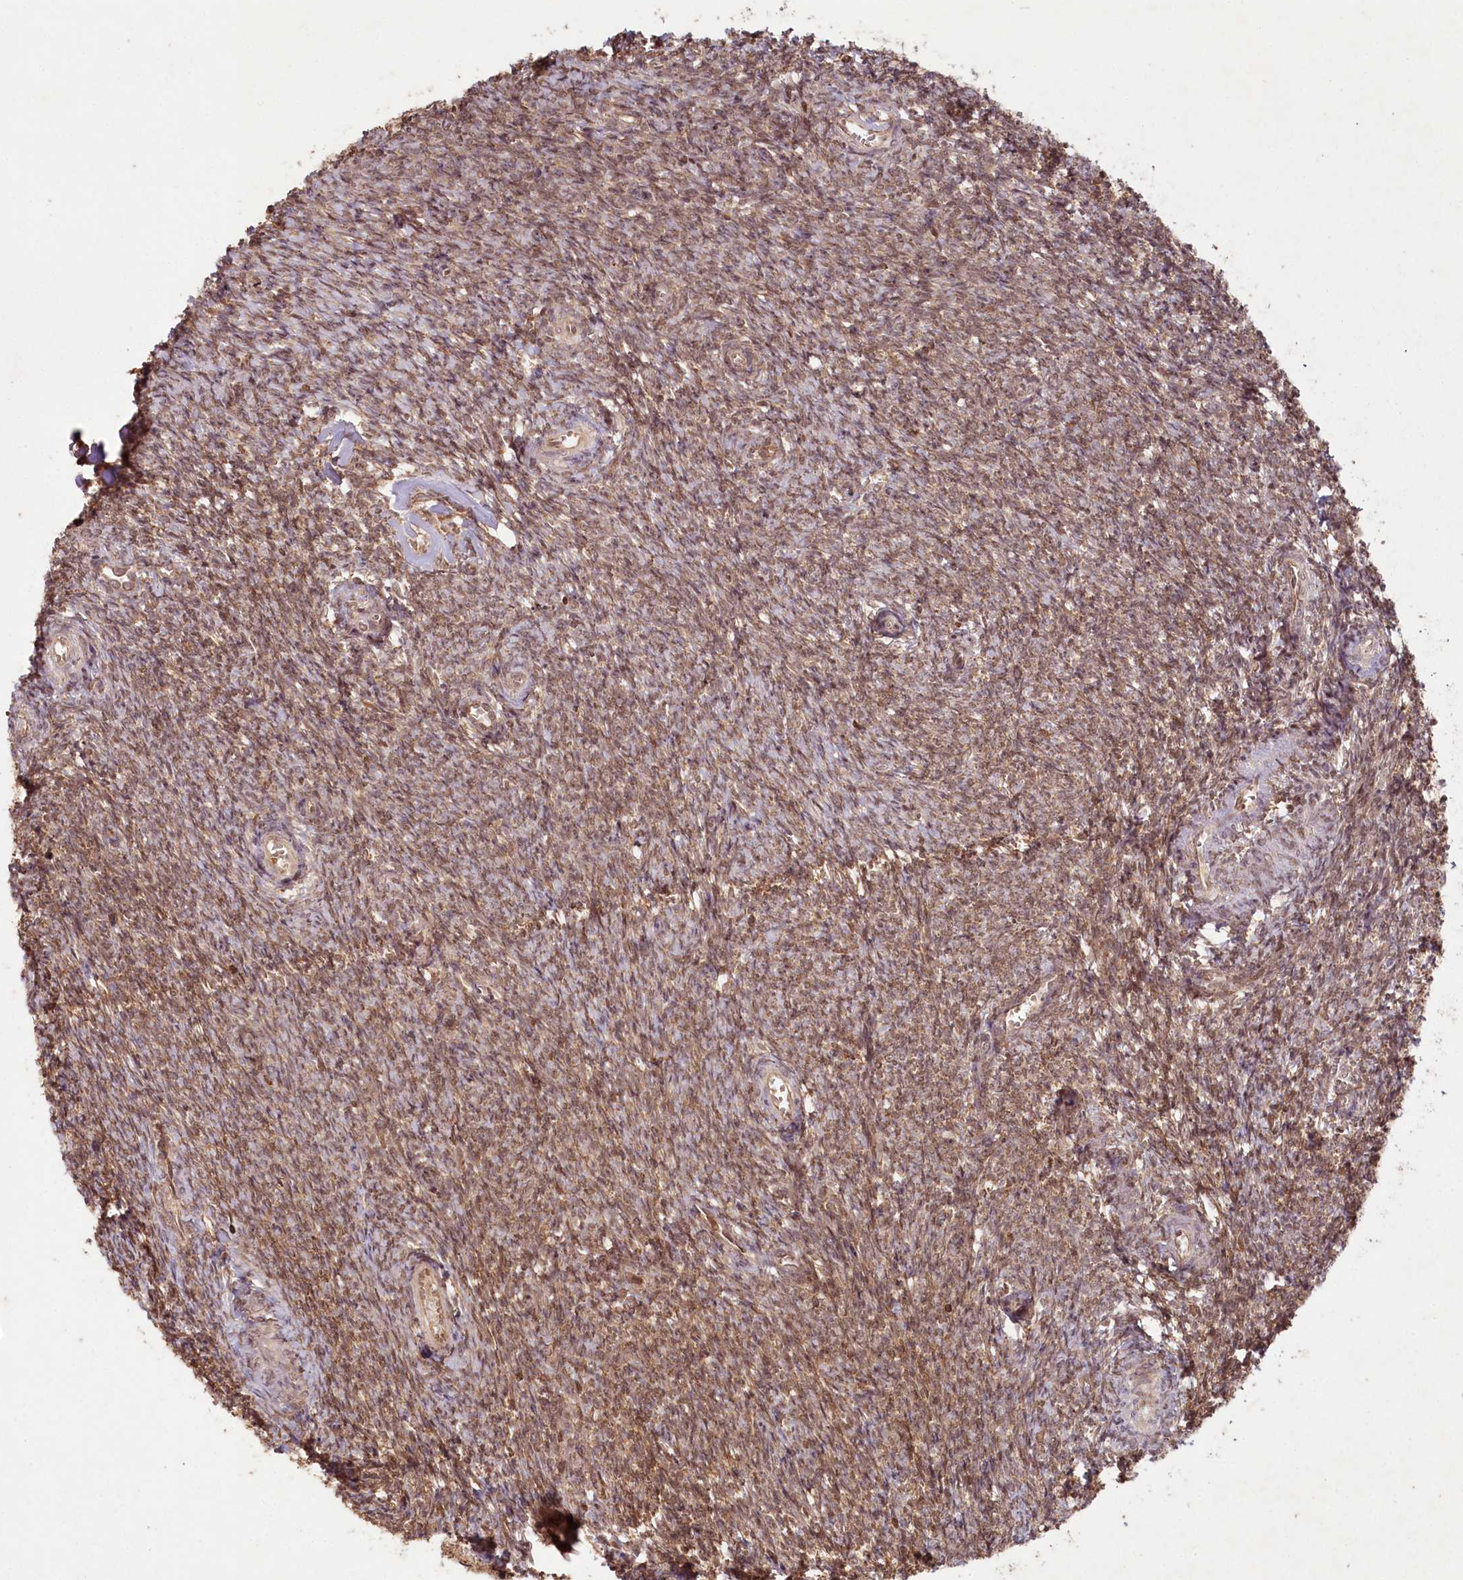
{"staining": {"intensity": "moderate", "quantity": "25%-75%", "location": "cytoplasmic/membranous"}, "tissue": "ovary", "cell_type": "Ovarian stroma cells", "image_type": "normal", "snomed": [{"axis": "morphology", "description": "Normal tissue, NOS"}, {"axis": "topography", "description": "Ovary"}], "caption": "This is a histology image of immunohistochemistry staining of normal ovary, which shows moderate staining in the cytoplasmic/membranous of ovarian stroma cells.", "gene": "MICU1", "patient": {"sex": "female", "age": 44}}